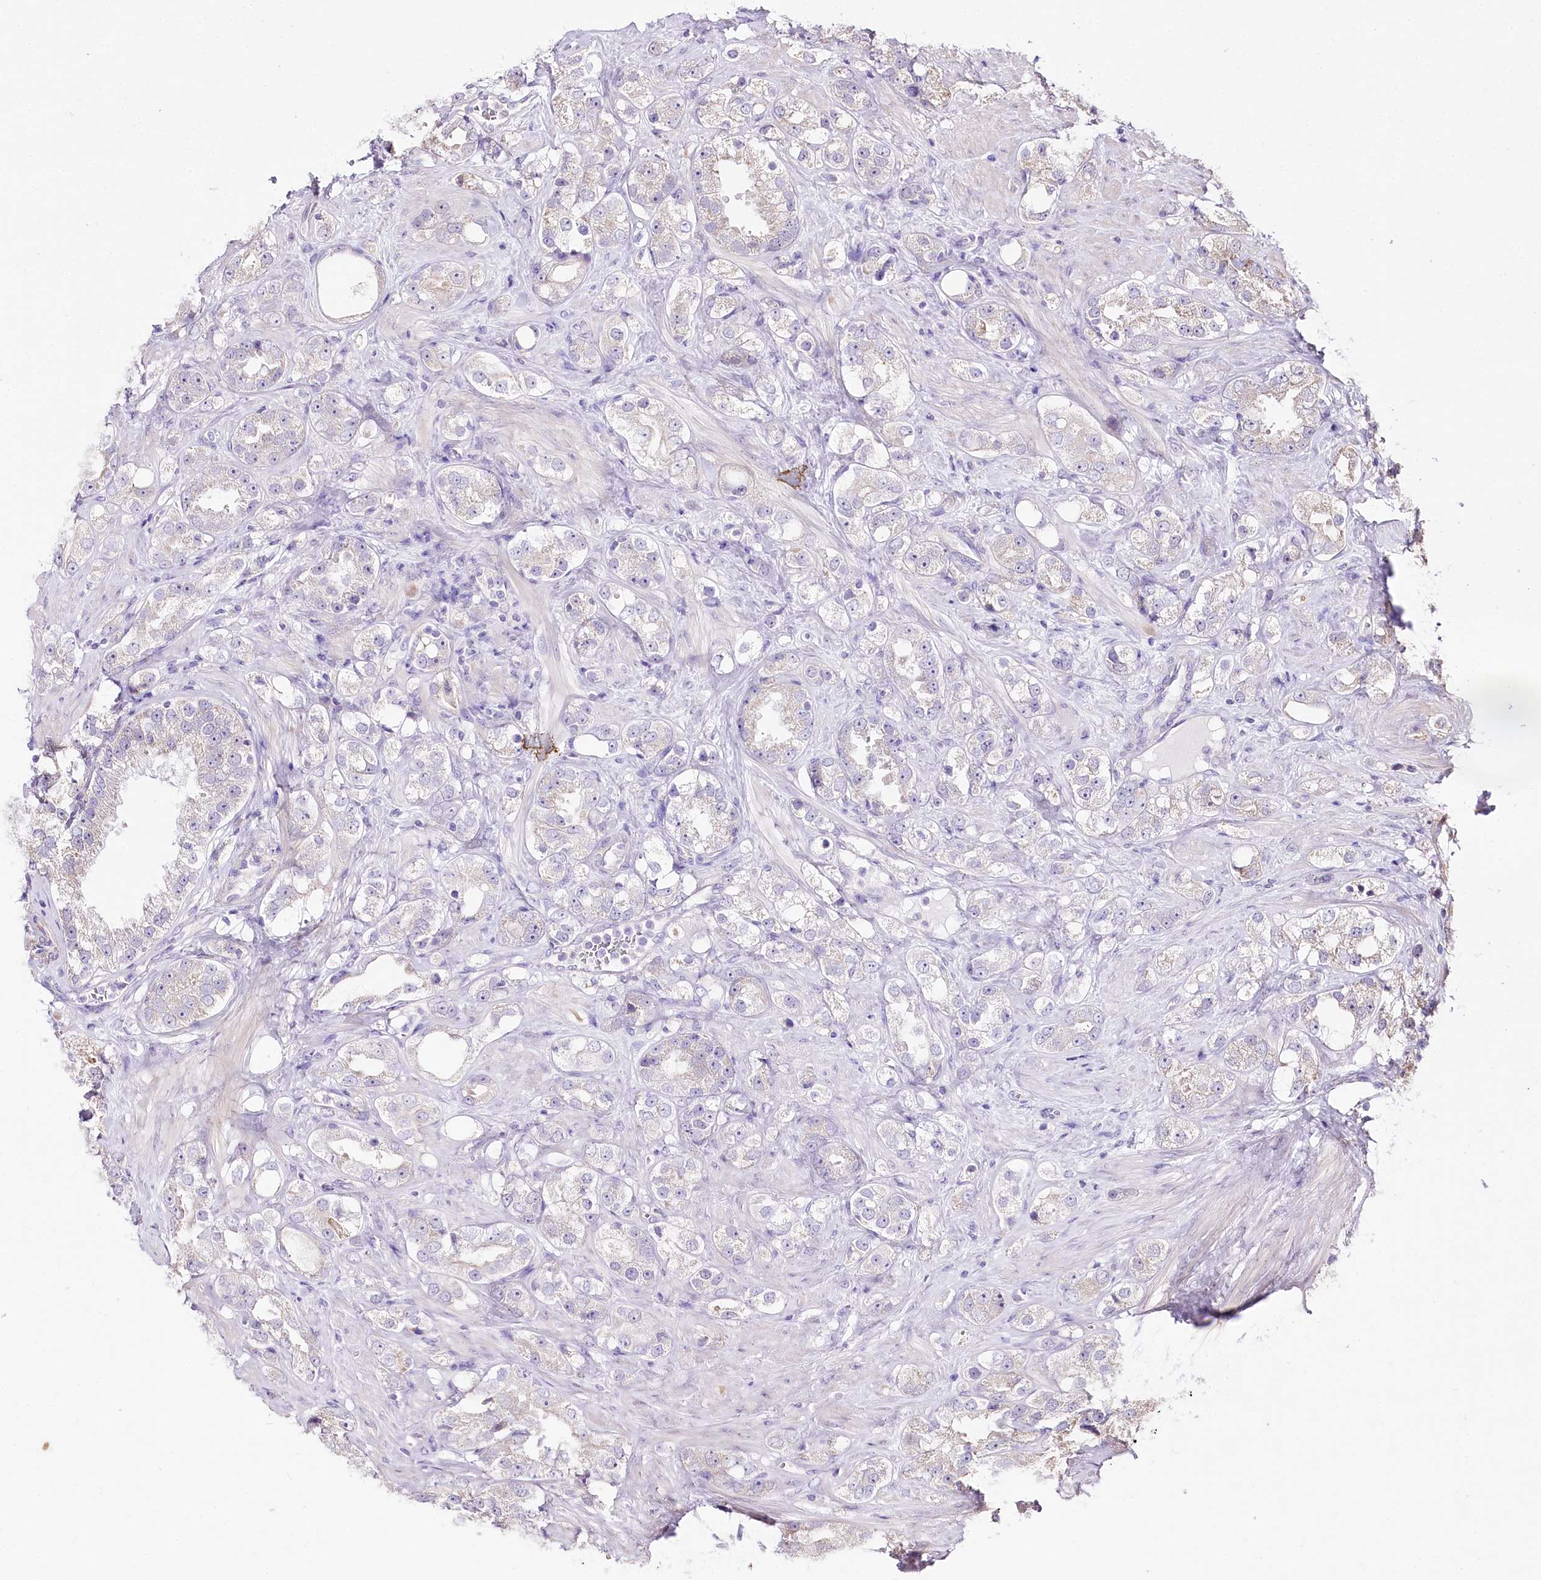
{"staining": {"intensity": "negative", "quantity": "none", "location": "none"}, "tissue": "prostate cancer", "cell_type": "Tumor cells", "image_type": "cancer", "snomed": [{"axis": "morphology", "description": "Adenocarcinoma, NOS"}, {"axis": "topography", "description": "Prostate"}], "caption": "This is an immunohistochemistry photomicrograph of adenocarcinoma (prostate). There is no expression in tumor cells.", "gene": "ZNF226", "patient": {"sex": "male", "age": 79}}